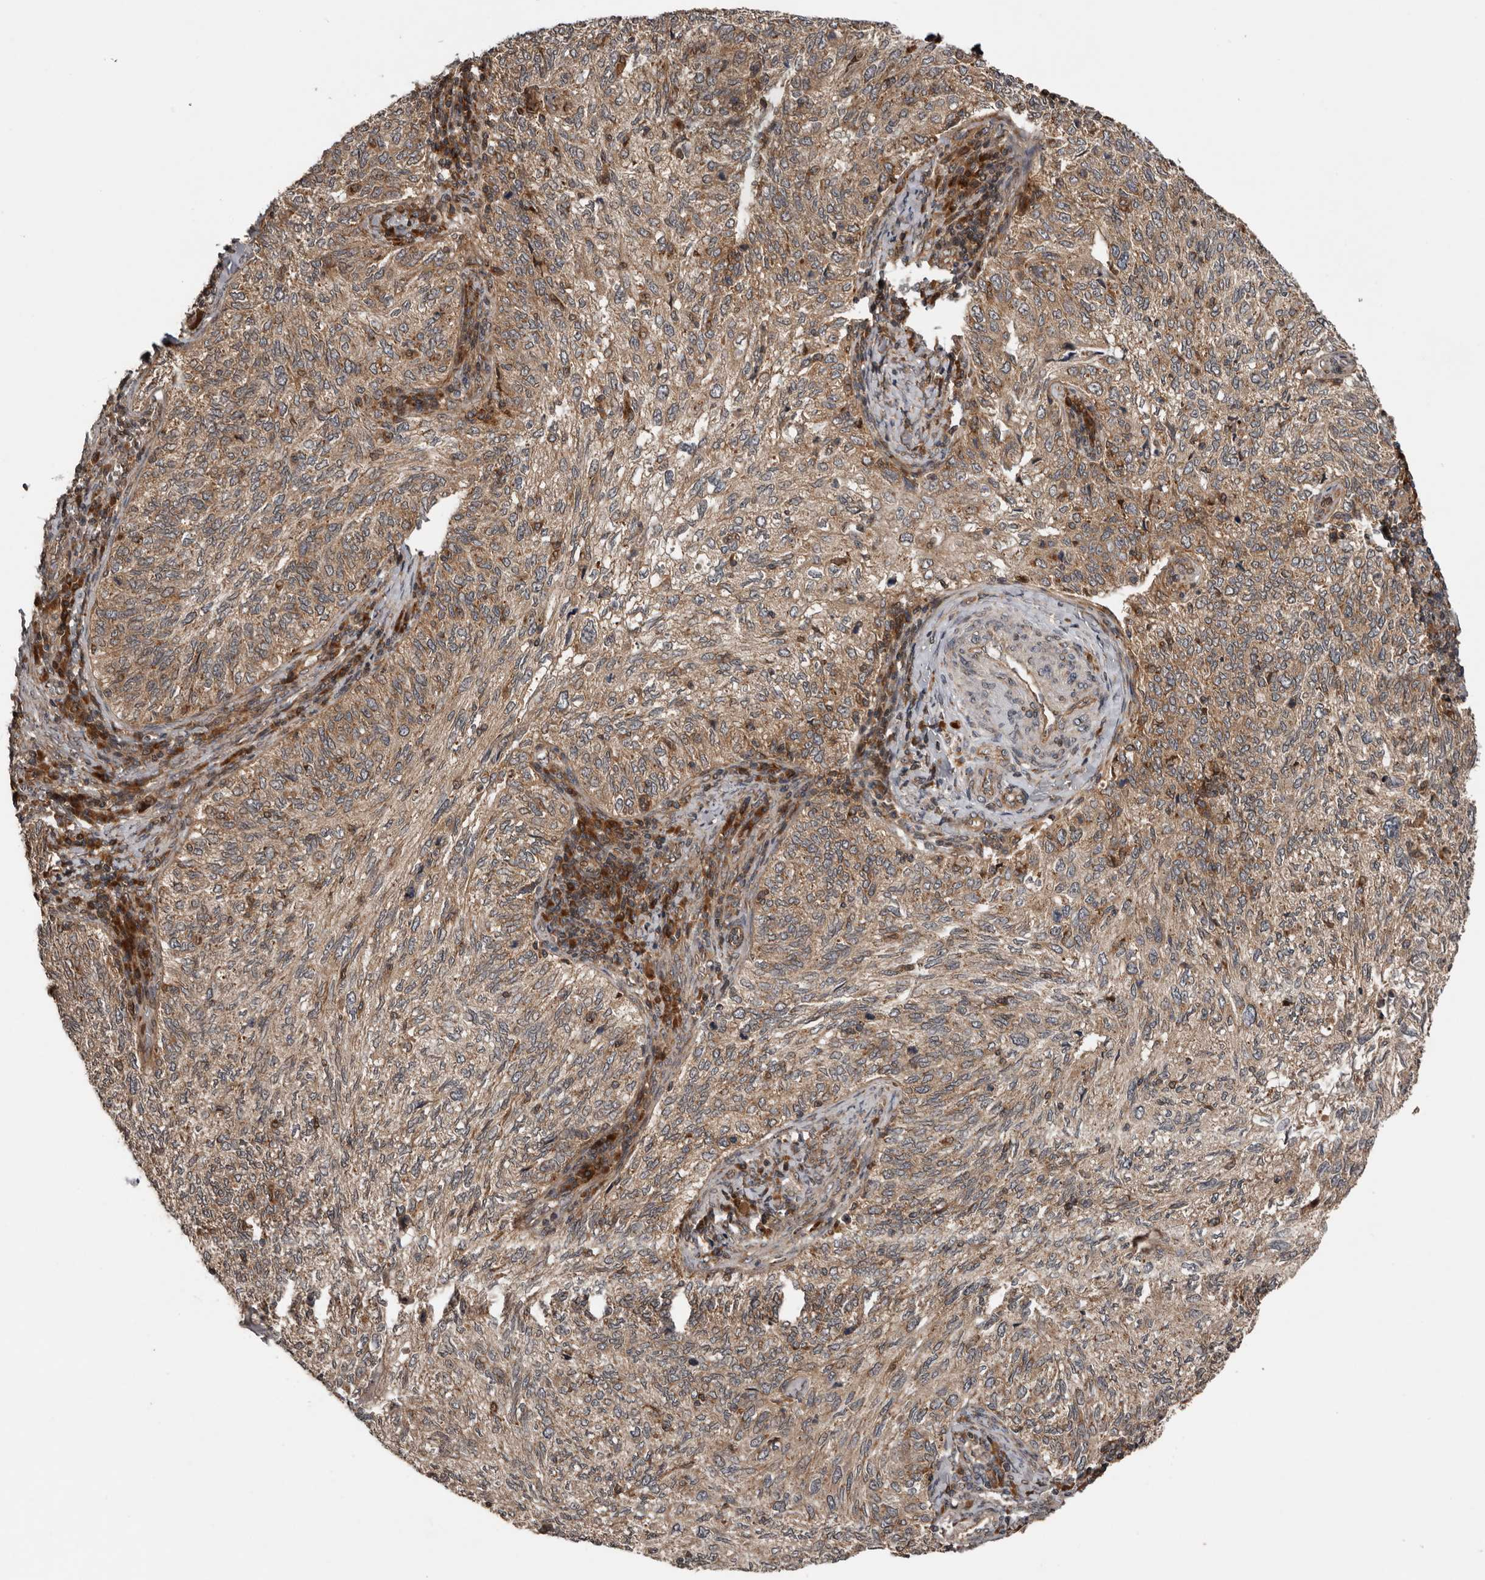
{"staining": {"intensity": "moderate", "quantity": ">75%", "location": "cytoplasmic/membranous"}, "tissue": "cervical cancer", "cell_type": "Tumor cells", "image_type": "cancer", "snomed": [{"axis": "morphology", "description": "Squamous cell carcinoma, NOS"}, {"axis": "topography", "description": "Cervix"}], "caption": "This is a micrograph of immunohistochemistry staining of cervical cancer, which shows moderate expression in the cytoplasmic/membranous of tumor cells.", "gene": "CCDC190", "patient": {"sex": "female", "age": 30}}